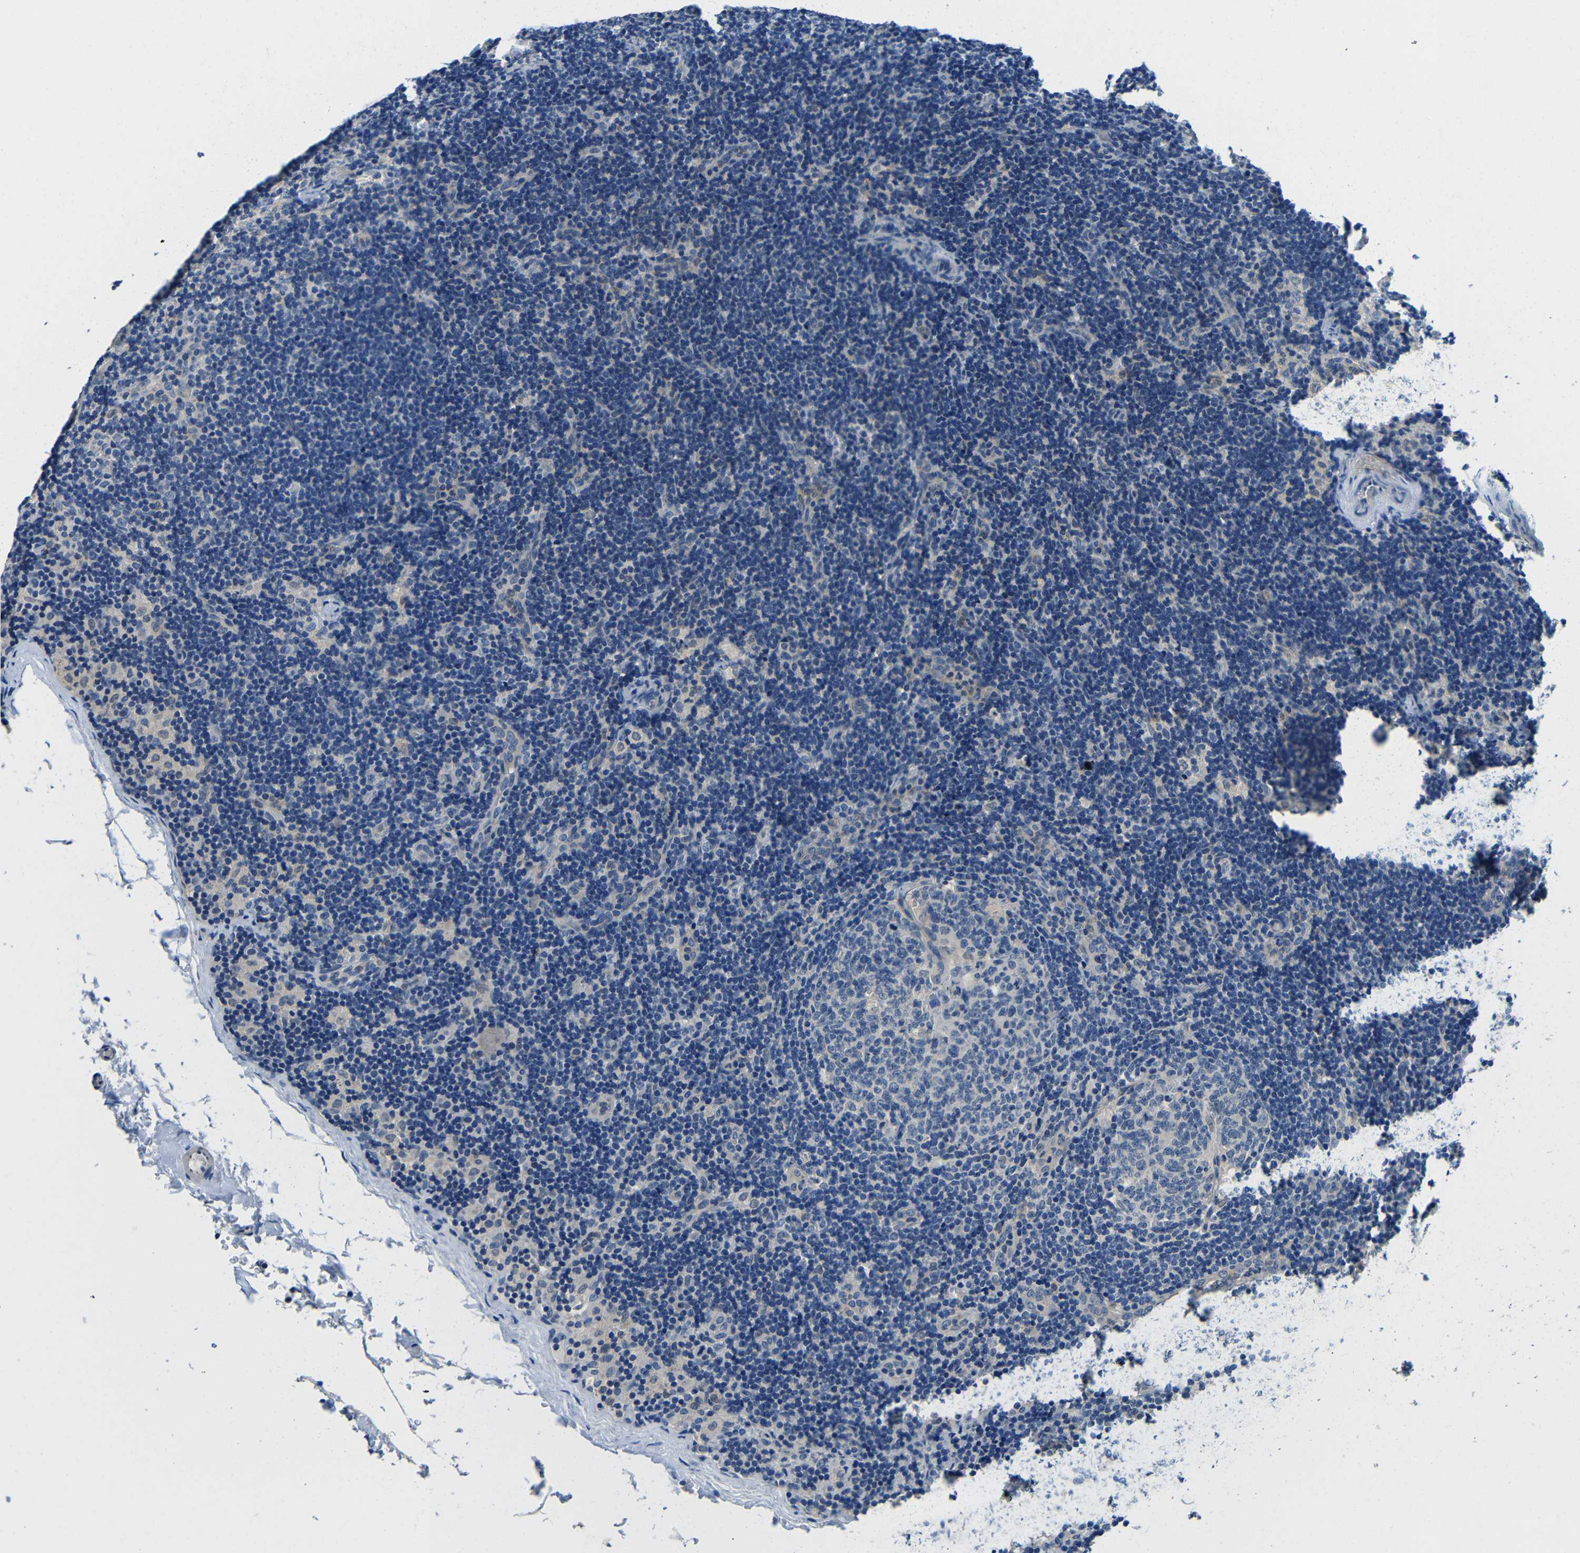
{"staining": {"intensity": "negative", "quantity": "none", "location": "none"}, "tissue": "lymph node", "cell_type": "Germinal center cells", "image_type": "normal", "snomed": [{"axis": "morphology", "description": "Normal tissue, NOS"}, {"axis": "topography", "description": "Lymph node"}], "caption": "Histopathology image shows no significant protein staining in germinal center cells of unremarkable lymph node. (Immunohistochemistry, brightfield microscopy, high magnification).", "gene": "ADAP1", "patient": {"sex": "female", "age": 14}}